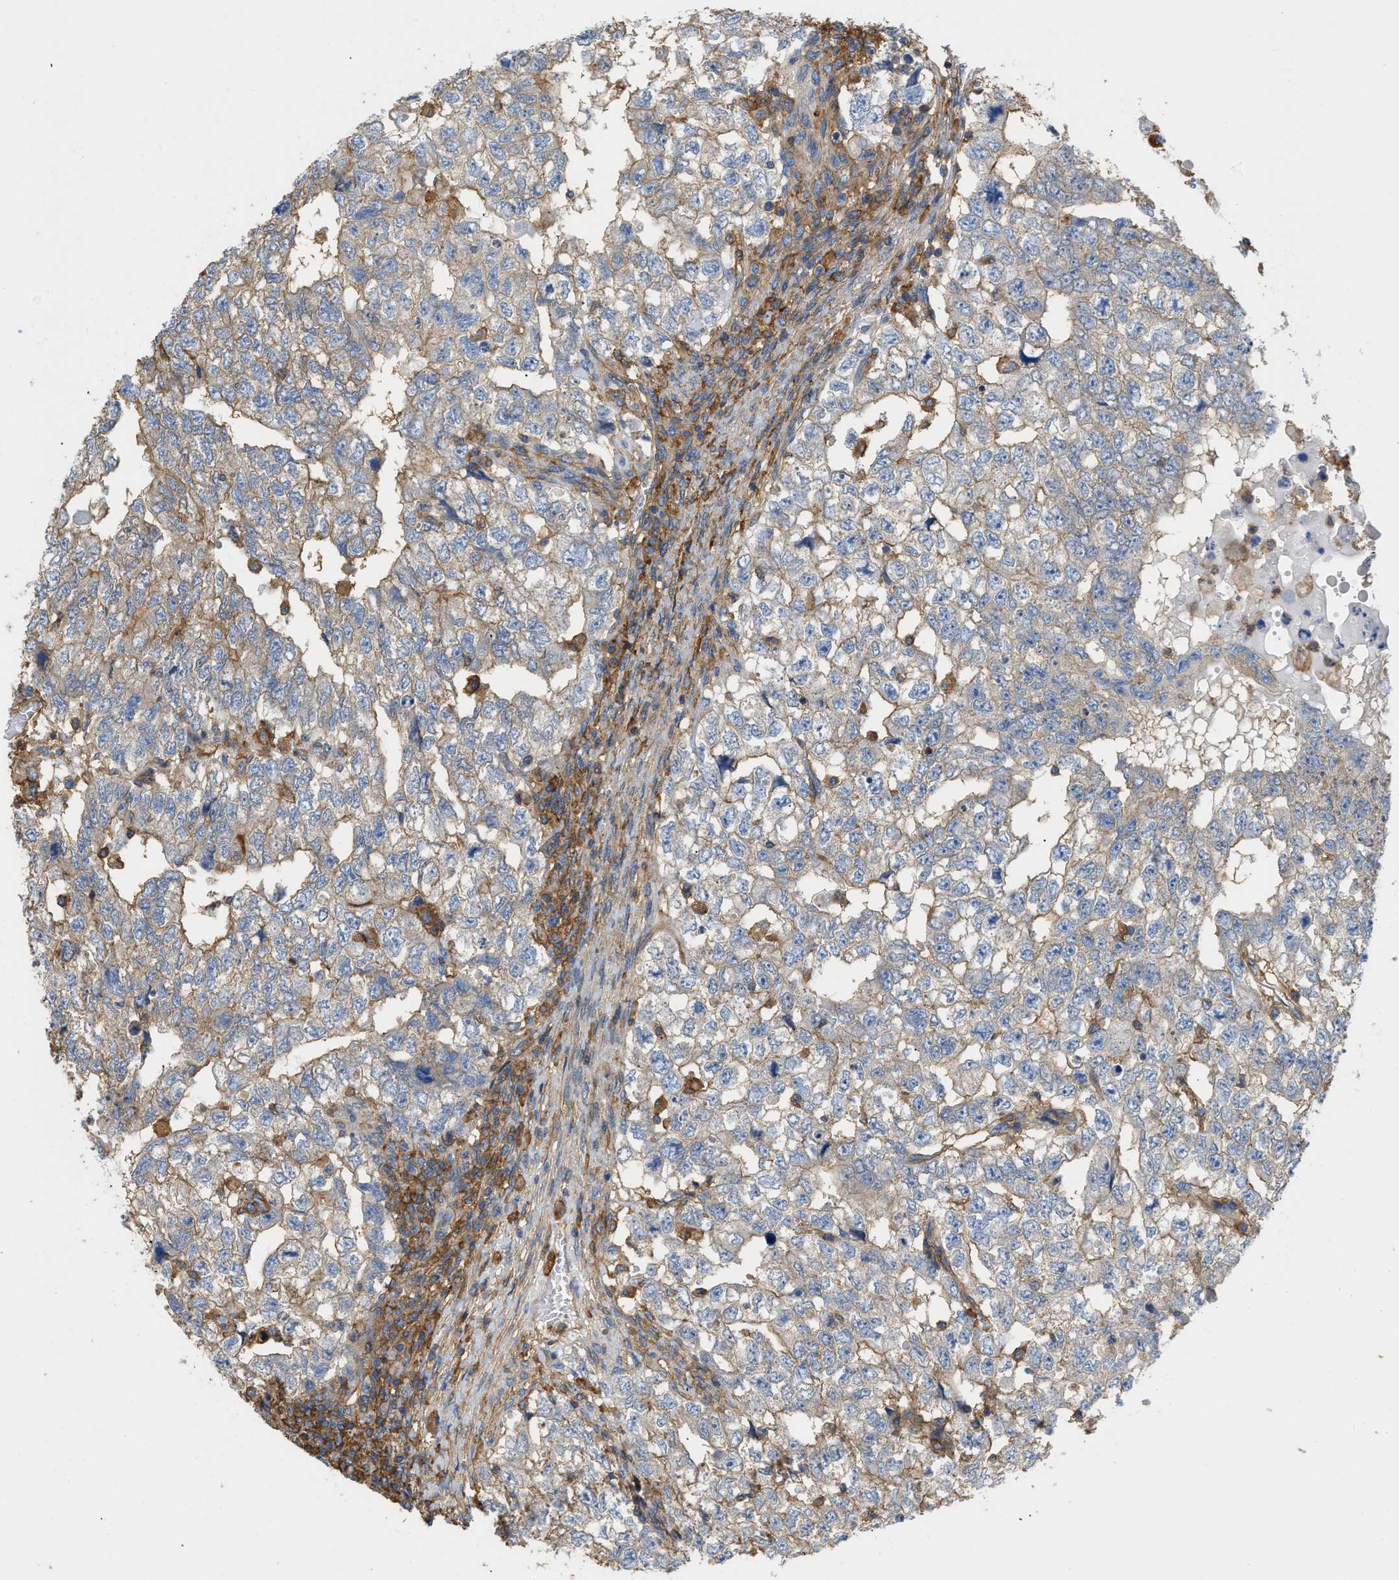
{"staining": {"intensity": "moderate", "quantity": "25%-75%", "location": "cytoplasmic/membranous"}, "tissue": "testis cancer", "cell_type": "Tumor cells", "image_type": "cancer", "snomed": [{"axis": "morphology", "description": "Carcinoma, Embryonal, NOS"}, {"axis": "topography", "description": "Testis"}], "caption": "Immunohistochemical staining of human testis cancer displays moderate cytoplasmic/membranous protein positivity in about 25%-75% of tumor cells. (Brightfield microscopy of DAB IHC at high magnification).", "gene": "GNB4", "patient": {"sex": "male", "age": 36}}